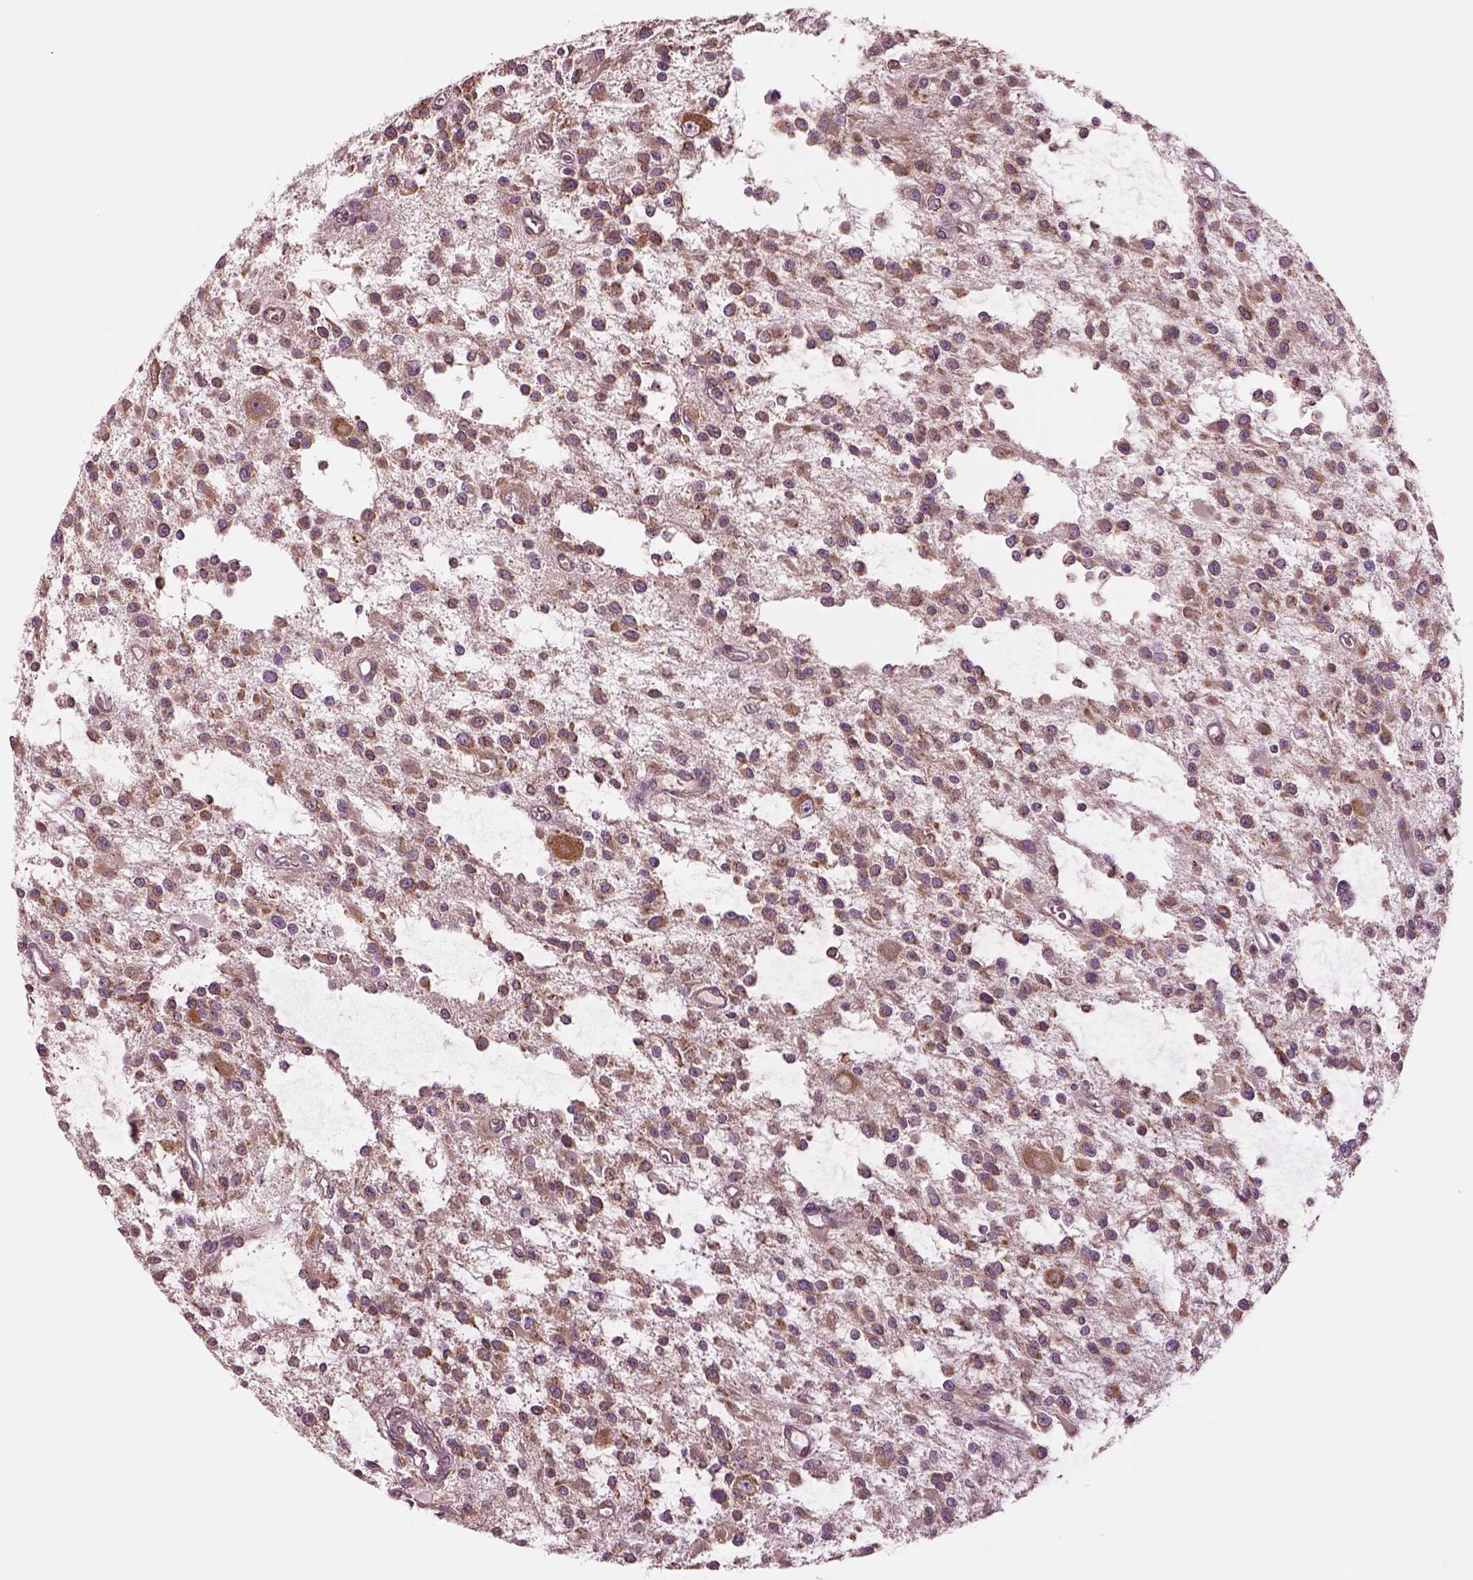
{"staining": {"intensity": "moderate", "quantity": ">75%", "location": "cytoplasmic/membranous"}, "tissue": "glioma", "cell_type": "Tumor cells", "image_type": "cancer", "snomed": [{"axis": "morphology", "description": "Glioma, malignant, Low grade"}, {"axis": "topography", "description": "Brain"}], "caption": "Brown immunohistochemical staining in human glioma reveals moderate cytoplasmic/membranous positivity in about >75% of tumor cells.", "gene": "SEC23A", "patient": {"sex": "male", "age": 43}}